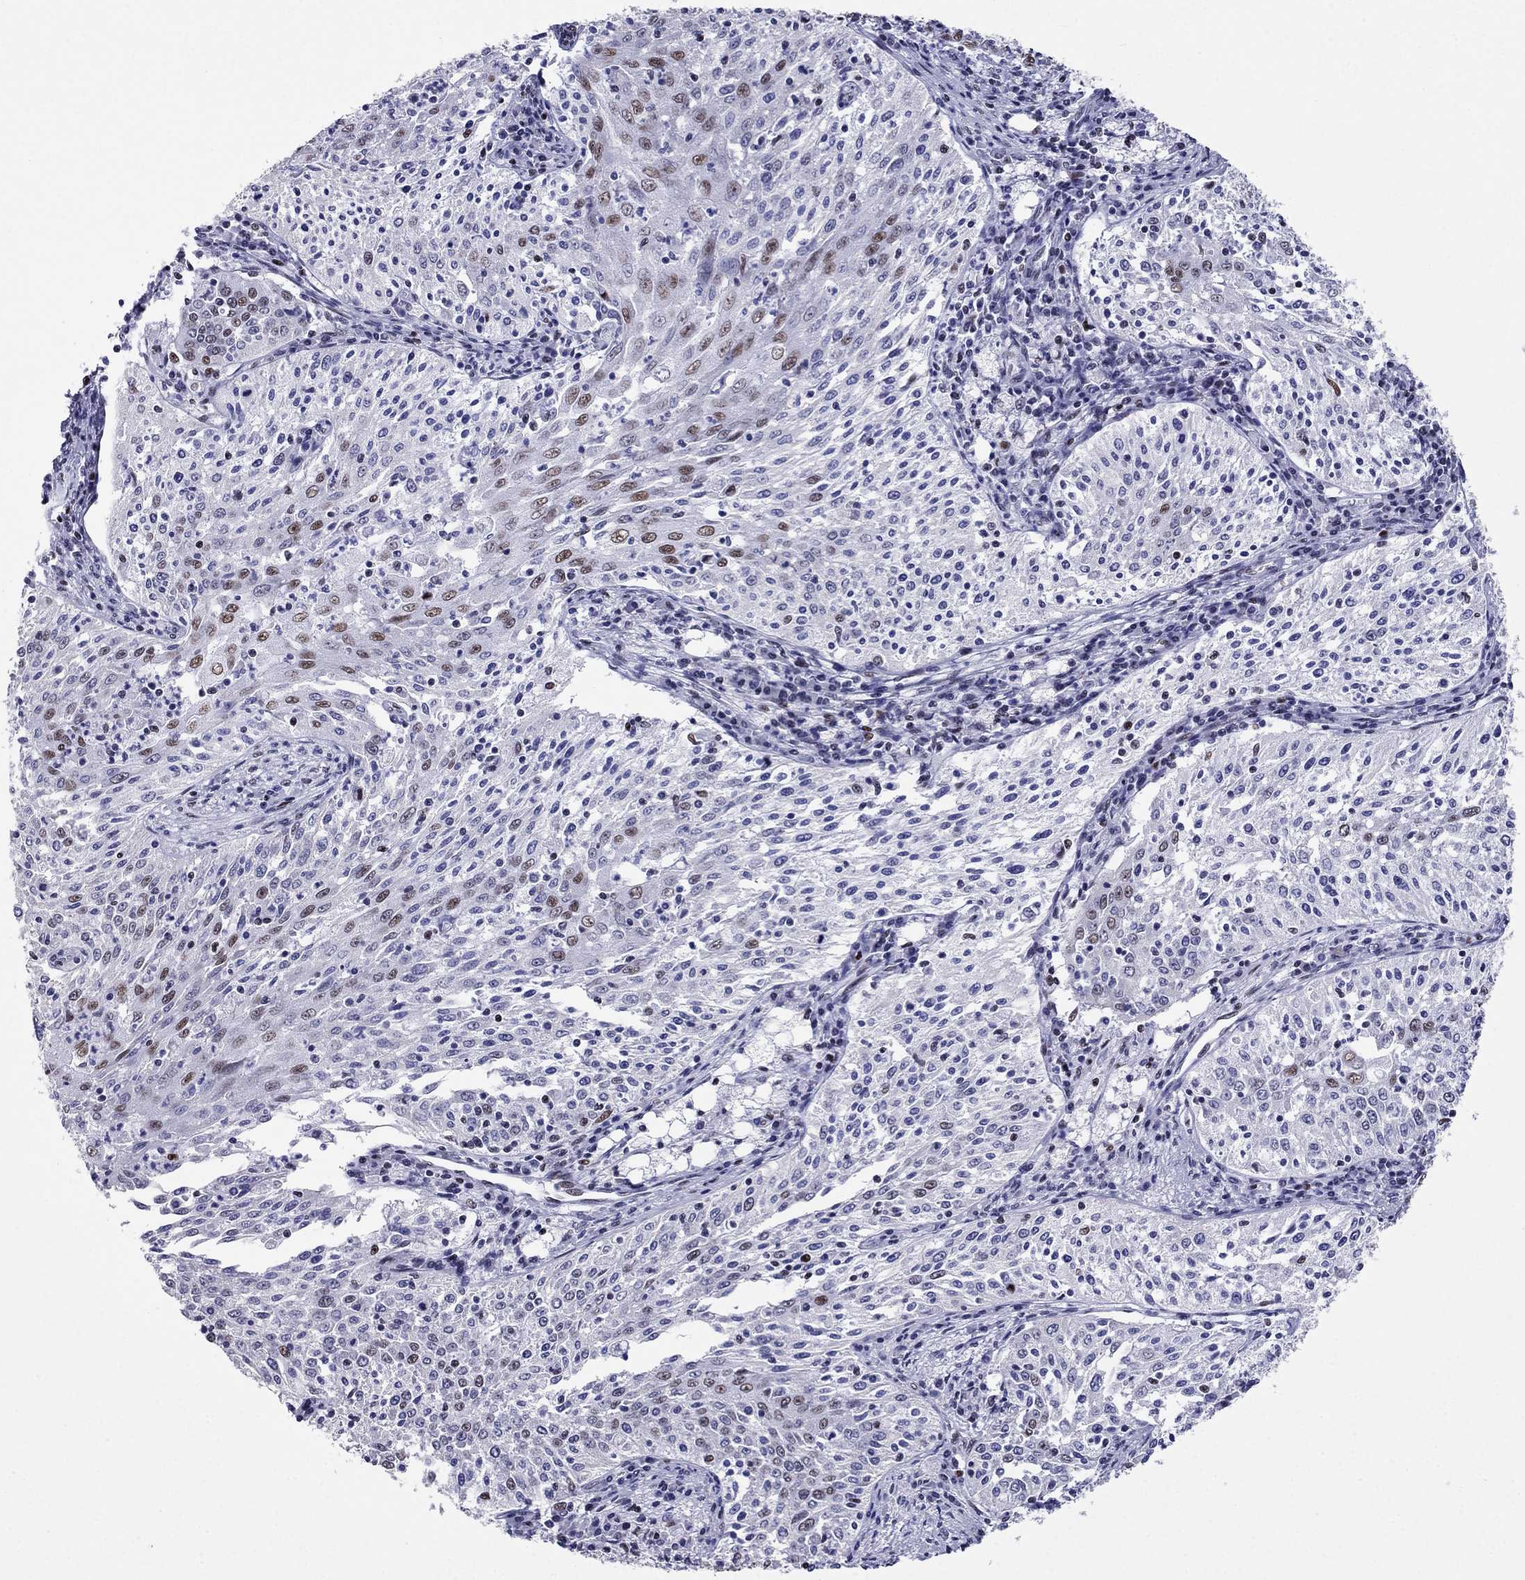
{"staining": {"intensity": "moderate", "quantity": "<25%", "location": "nuclear"}, "tissue": "cervical cancer", "cell_type": "Tumor cells", "image_type": "cancer", "snomed": [{"axis": "morphology", "description": "Squamous cell carcinoma, NOS"}, {"axis": "topography", "description": "Cervix"}], "caption": "Protein analysis of cervical squamous cell carcinoma tissue displays moderate nuclear positivity in approximately <25% of tumor cells. Nuclei are stained in blue.", "gene": "PPM1G", "patient": {"sex": "female", "age": 41}}